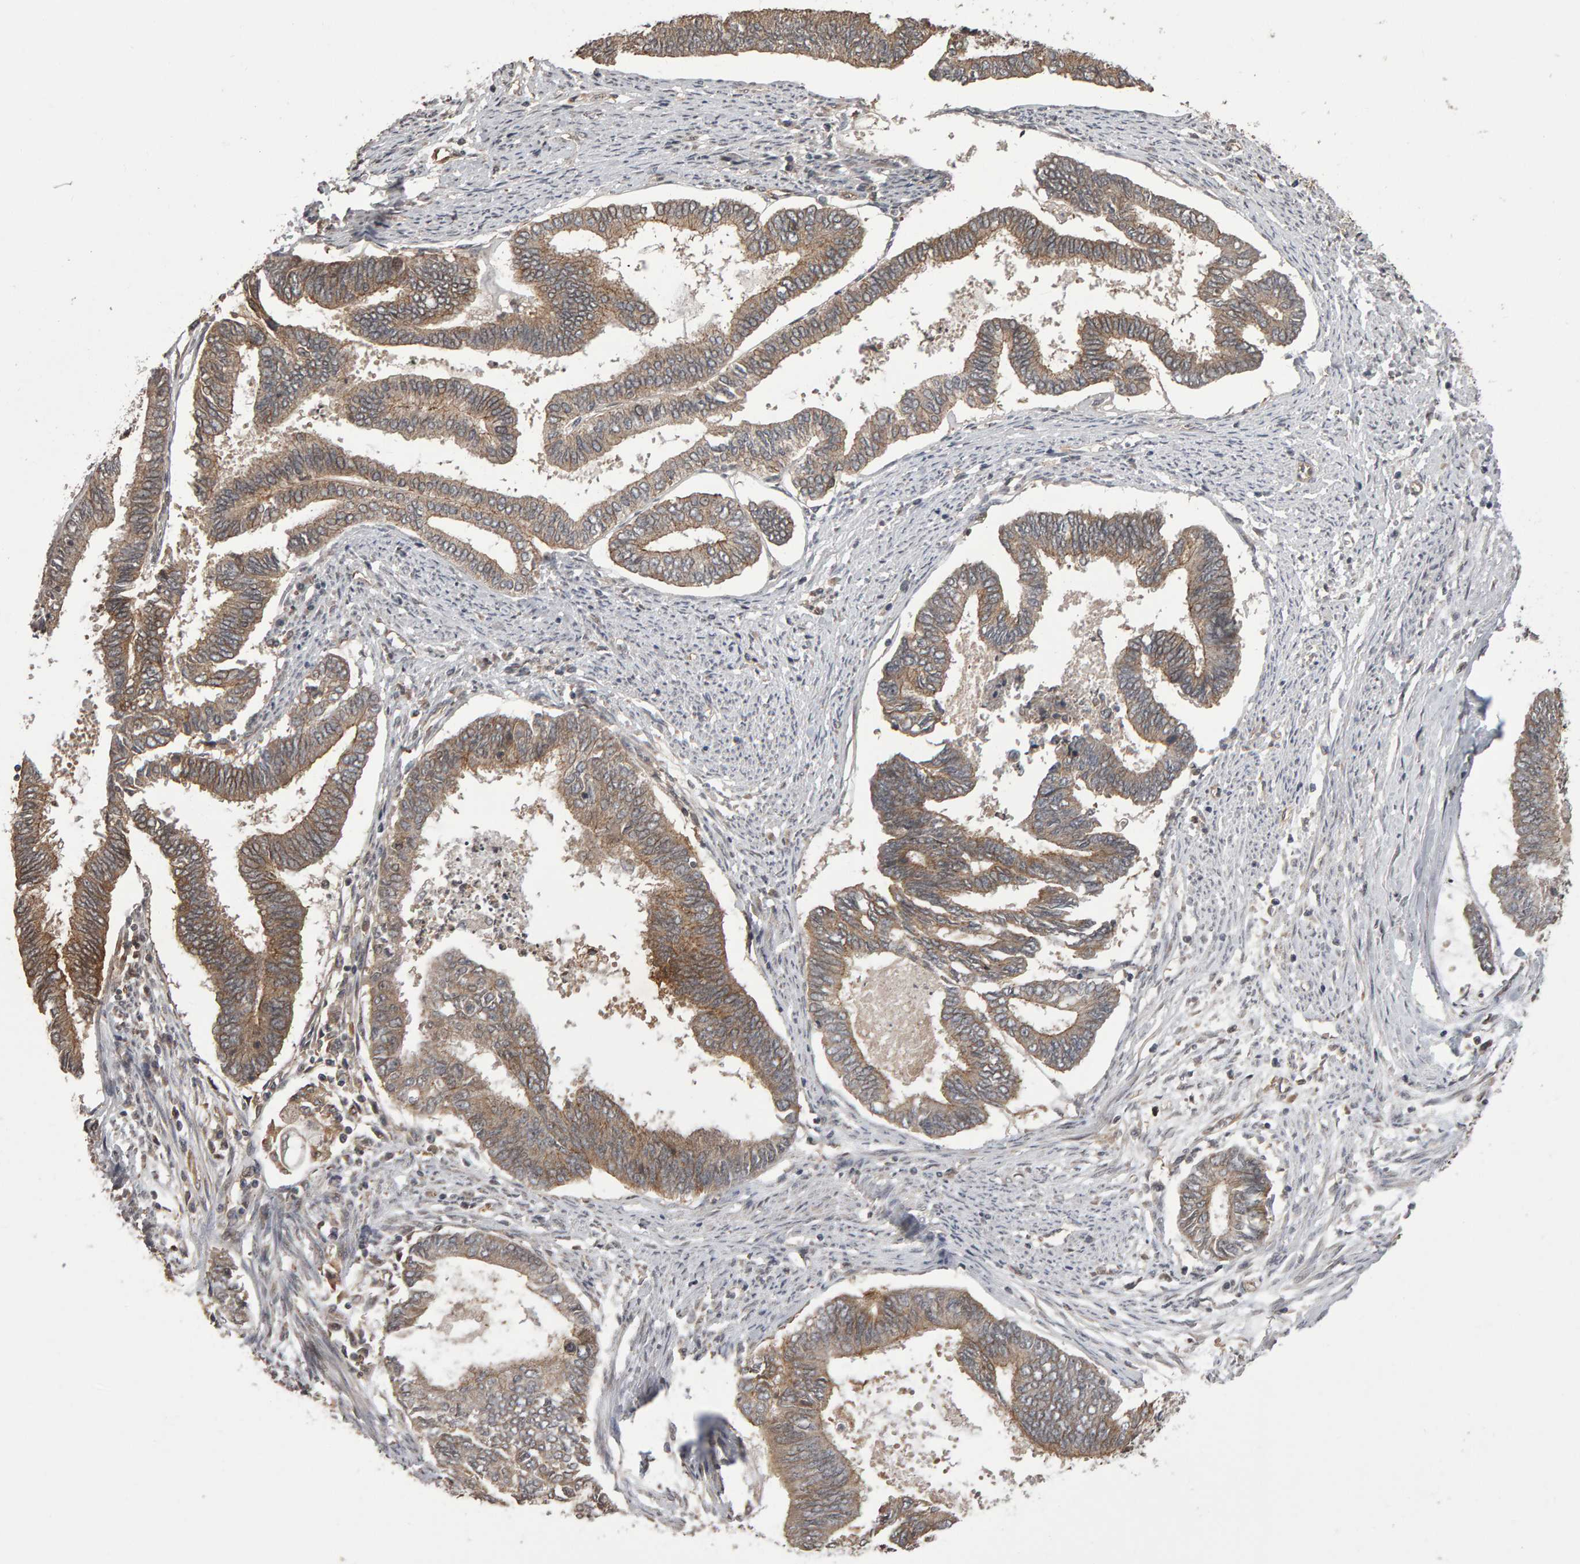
{"staining": {"intensity": "moderate", "quantity": ">75%", "location": "cytoplasmic/membranous"}, "tissue": "endometrial cancer", "cell_type": "Tumor cells", "image_type": "cancer", "snomed": [{"axis": "morphology", "description": "Adenocarcinoma, NOS"}, {"axis": "topography", "description": "Endometrium"}], "caption": "Brown immunohistochemical staining in human endometrial adenocarcinoma reveals moderate cytoplasmic/membranous positivity in approximately >75% of tumor cells.", "gene": "SCRIB", "patient": {"sex": "female", "age": 86}}